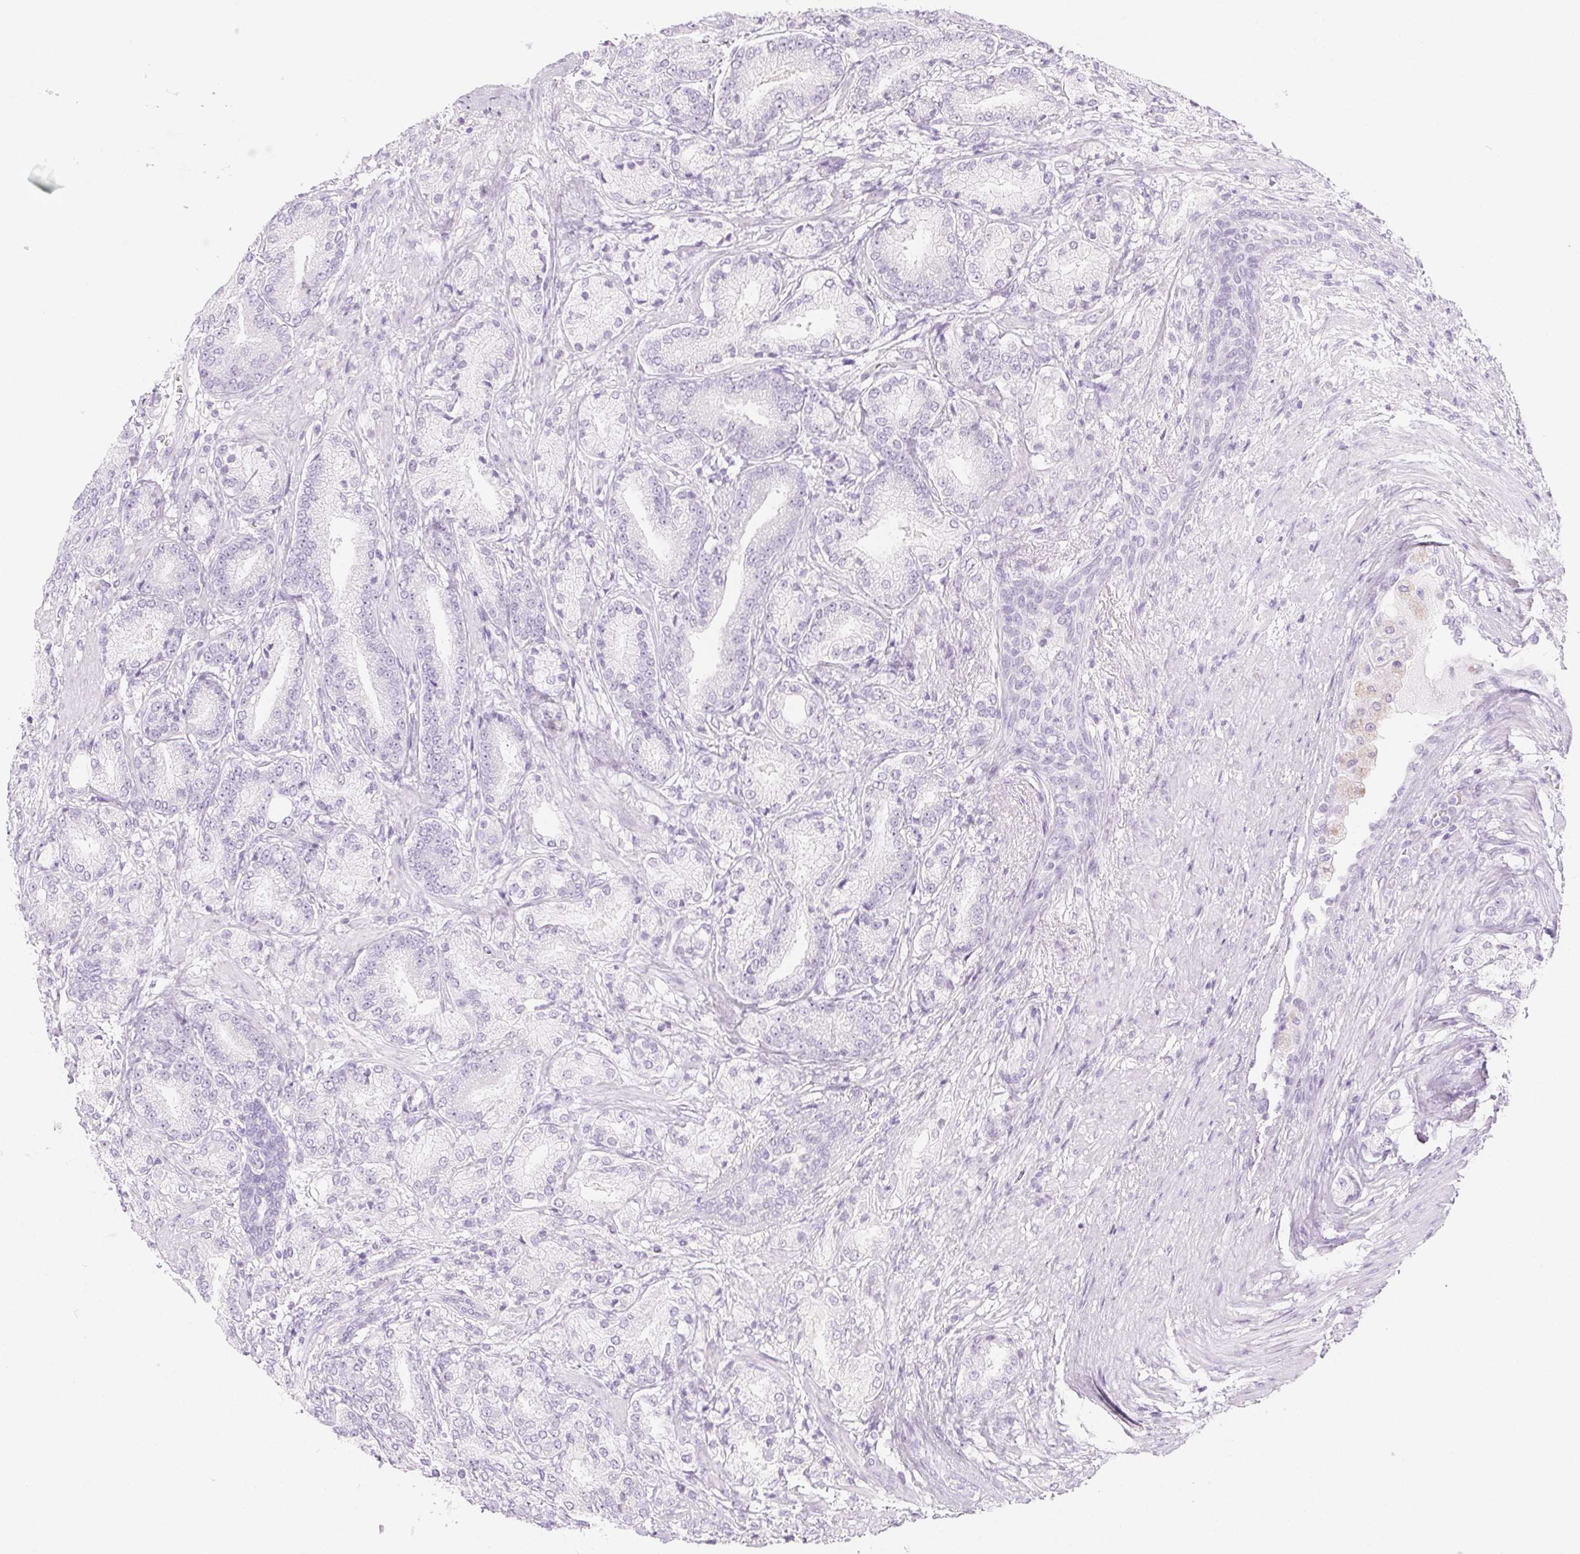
{"staining": {"intensity": "negative", "quantity": "none", "location": "none"}, "tissue": "prostate cancer", "cell_type": "Tumor cells", "image_type": "cancer", "snomed": [{"axis": "morphology", "description": "Adenocarcinoma, High grade"}, {"axis": "topography", "description": "Prostate and seminal vesicle, NOS"}], "caption": "Prostate cancer (high-grade adenocarcinoma) stained for a protein using immunohistochemistry demonstrates no expression tumor cells.", "gene": "SPRR3", "patient": {"sex": "male", "age": 61}}